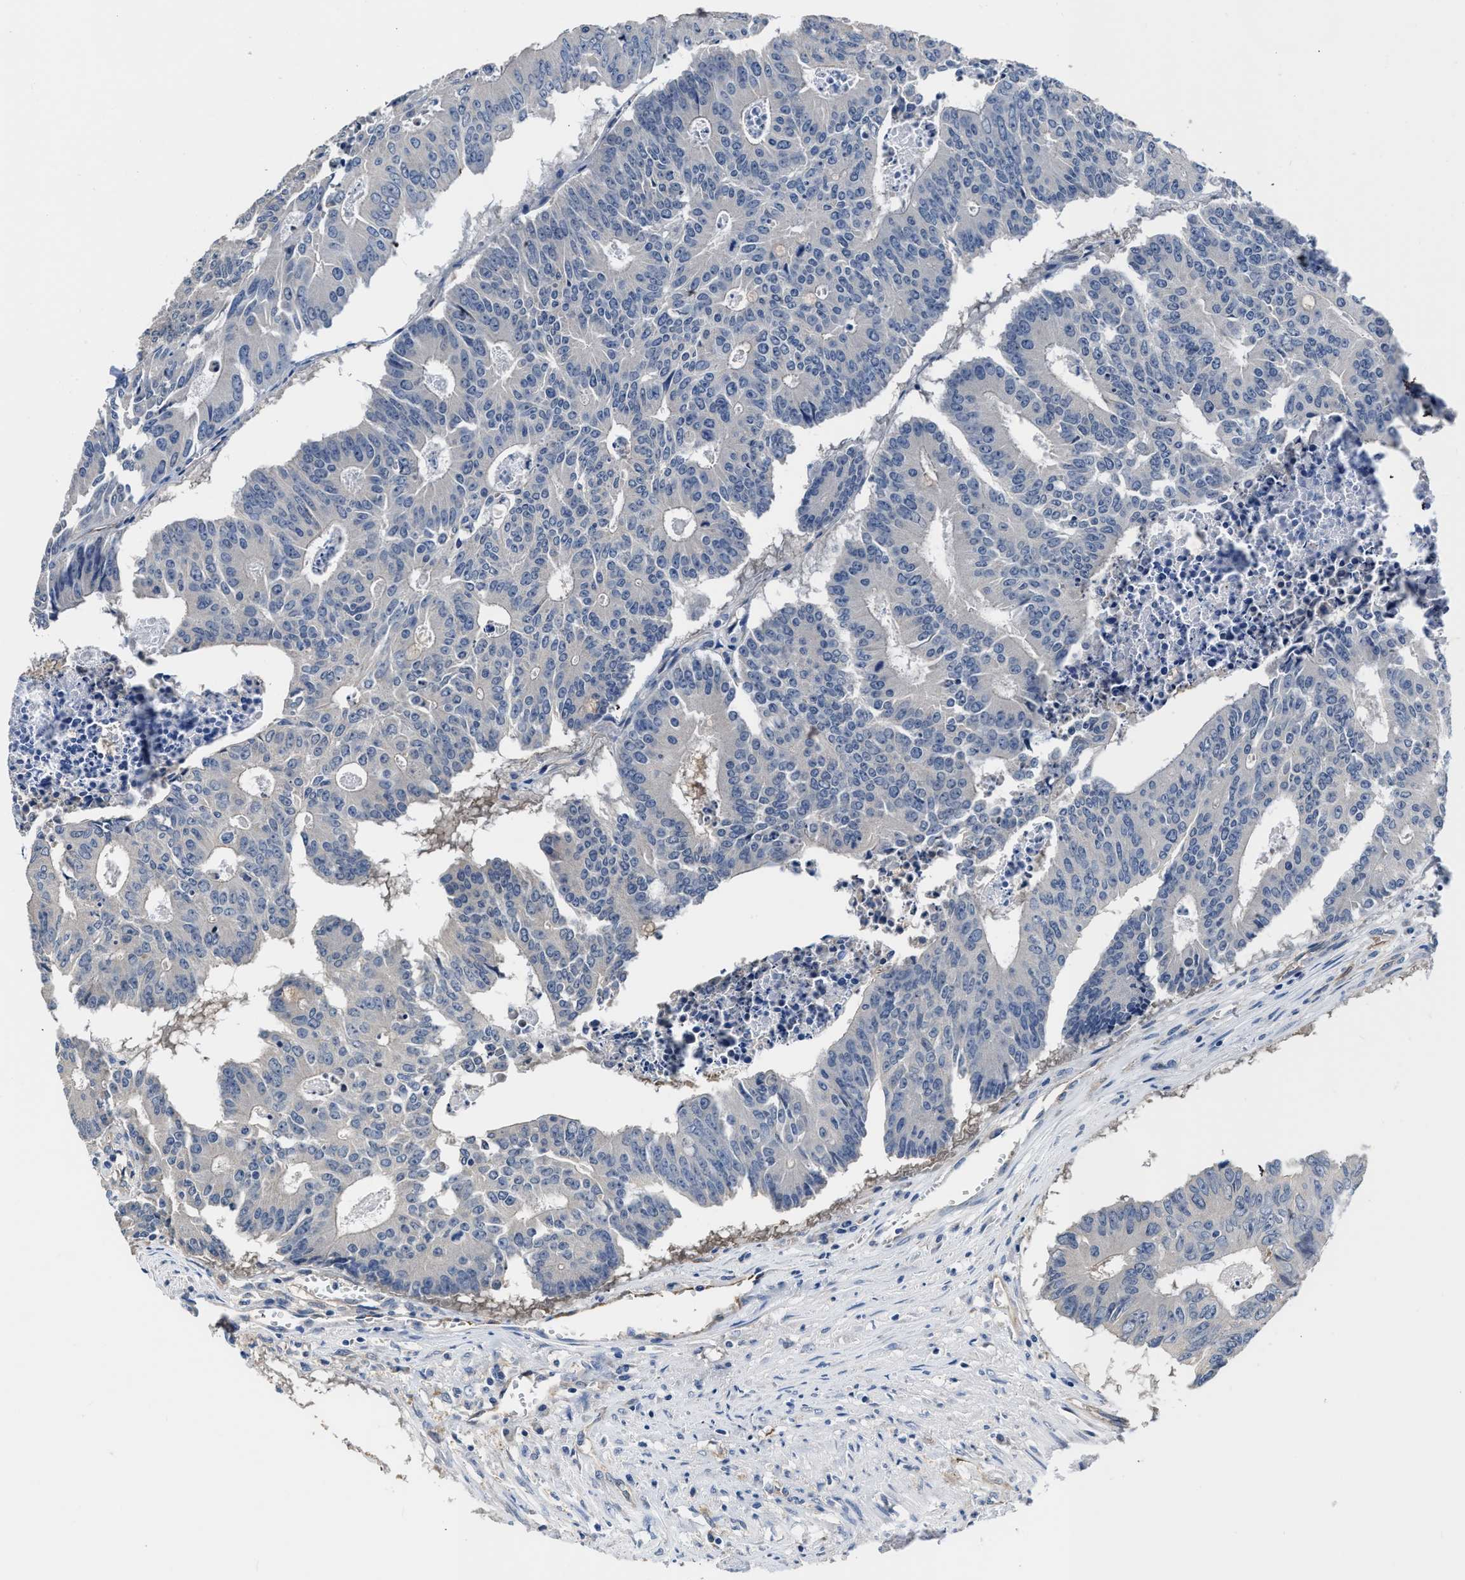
{"staining": {"intensity": "negative", "quantity": "none", "location": "none"}, "tissue": "colorectal cancer", "cell_type": "Tumor cells", "image_type": "cancer", "snomed": [{"axis": "morphology", "description": "Adenocarcinoma, NOS"}, {"axis": "topography", "description": "Colon"}], "caption": "High power microscopy image of an immunohistochemistry (IHC) micrograph of colorectal cancer (adenocarcinoma), revealing no significant expression in tumor cells.", "gene": "C22orf42", "patient": {"sex": "male", "age": 87}}